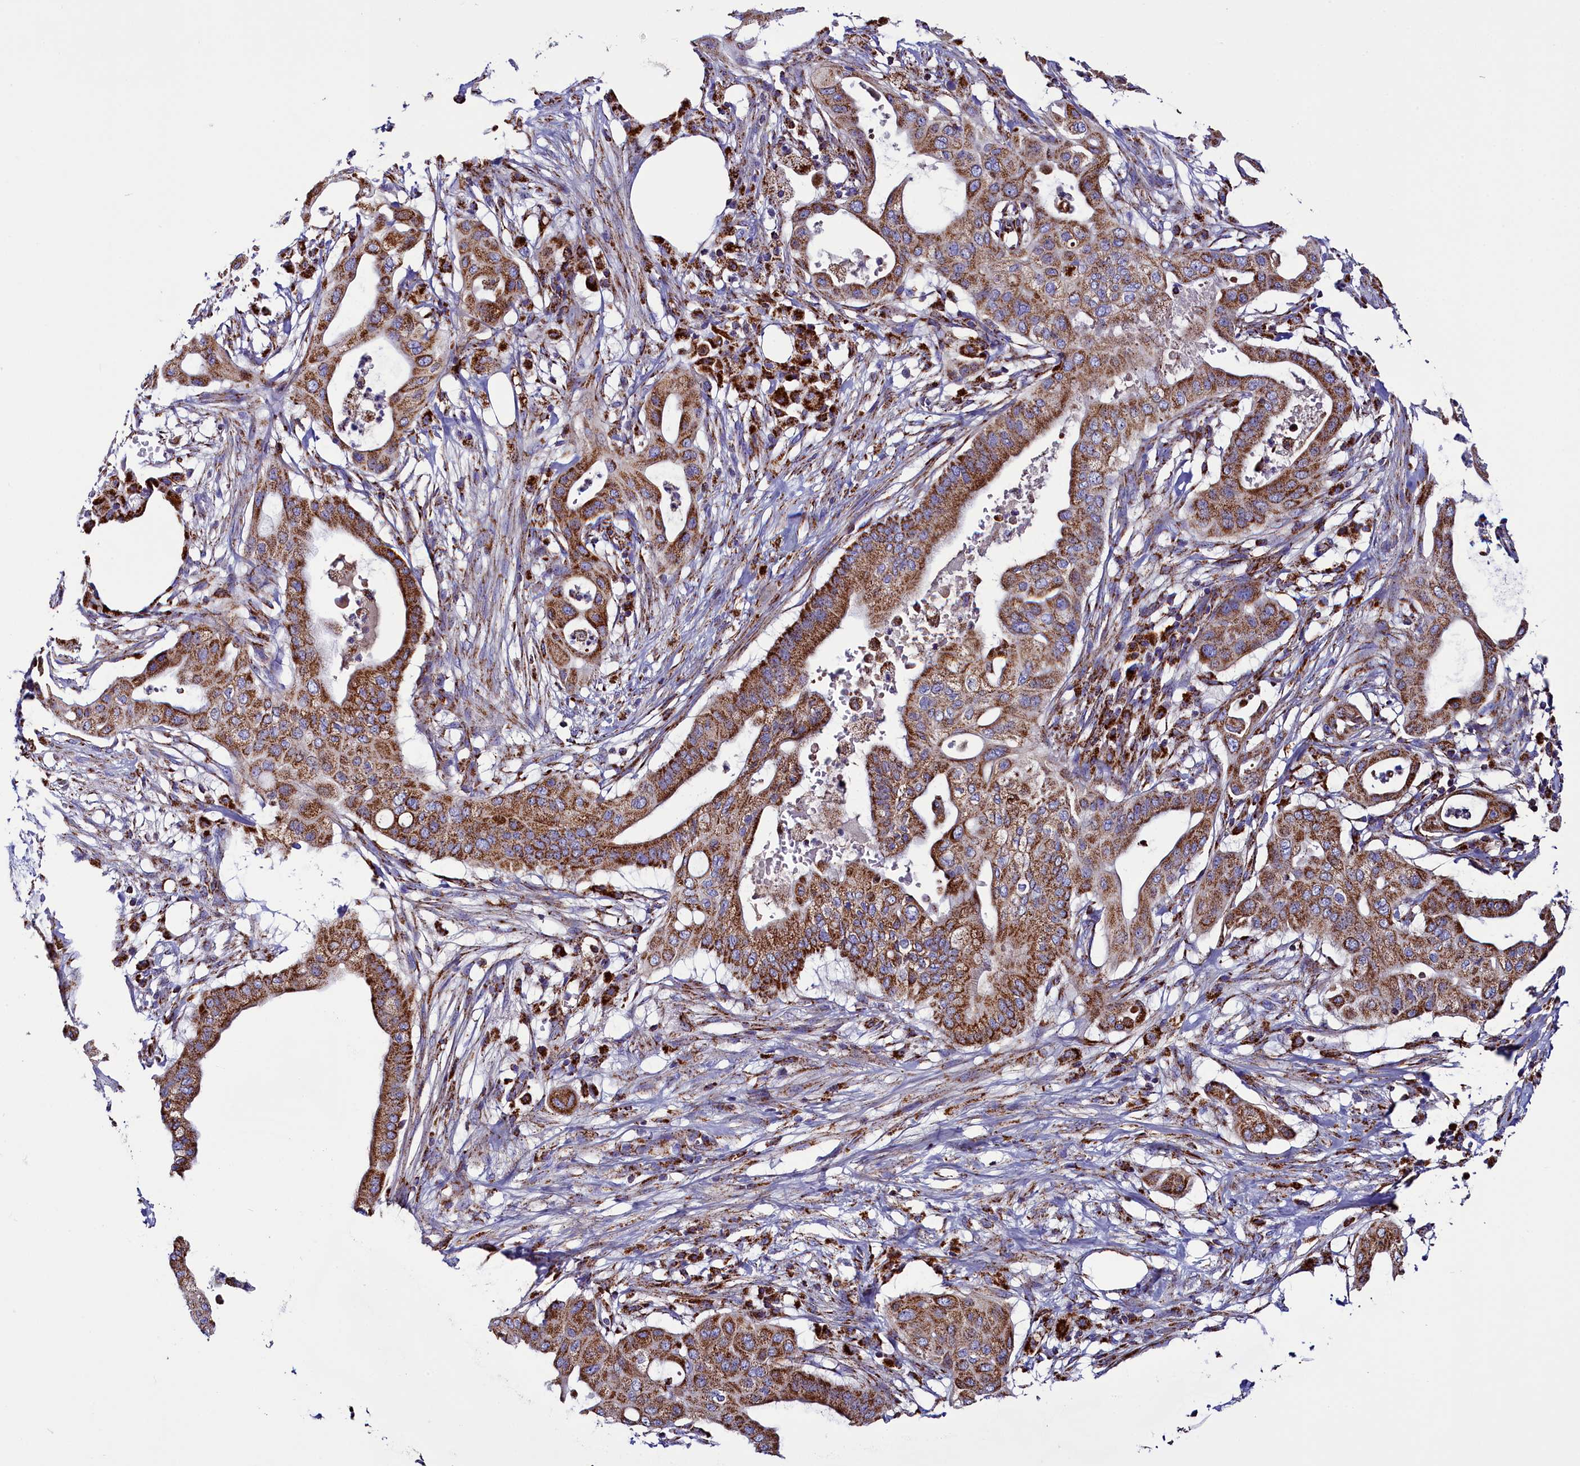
{"staining": {"intensity": "moderate", "quantity": ">75%", "location": "cytoplasmic/membranous"}, "tissue": "pancreatic cancer", "cell_type": "Tumor cells", "image_type": "cancer", "snomed": [{"axis": "morphology", "description": "Adenocarcinoma, NOS"}, {"axis": "topography", "description": "Pancreas"}], "caption": "Brown immunohistochemical staining in human pancreatic cancer displays moderate cytoplasmic/membranous positivity in about >75% of tumor cells. (DAB = brown stain, brightfield microscopy at high magnification).", "gene": "SLC39A3", "patient": {"sex": "male", "age": 68}}